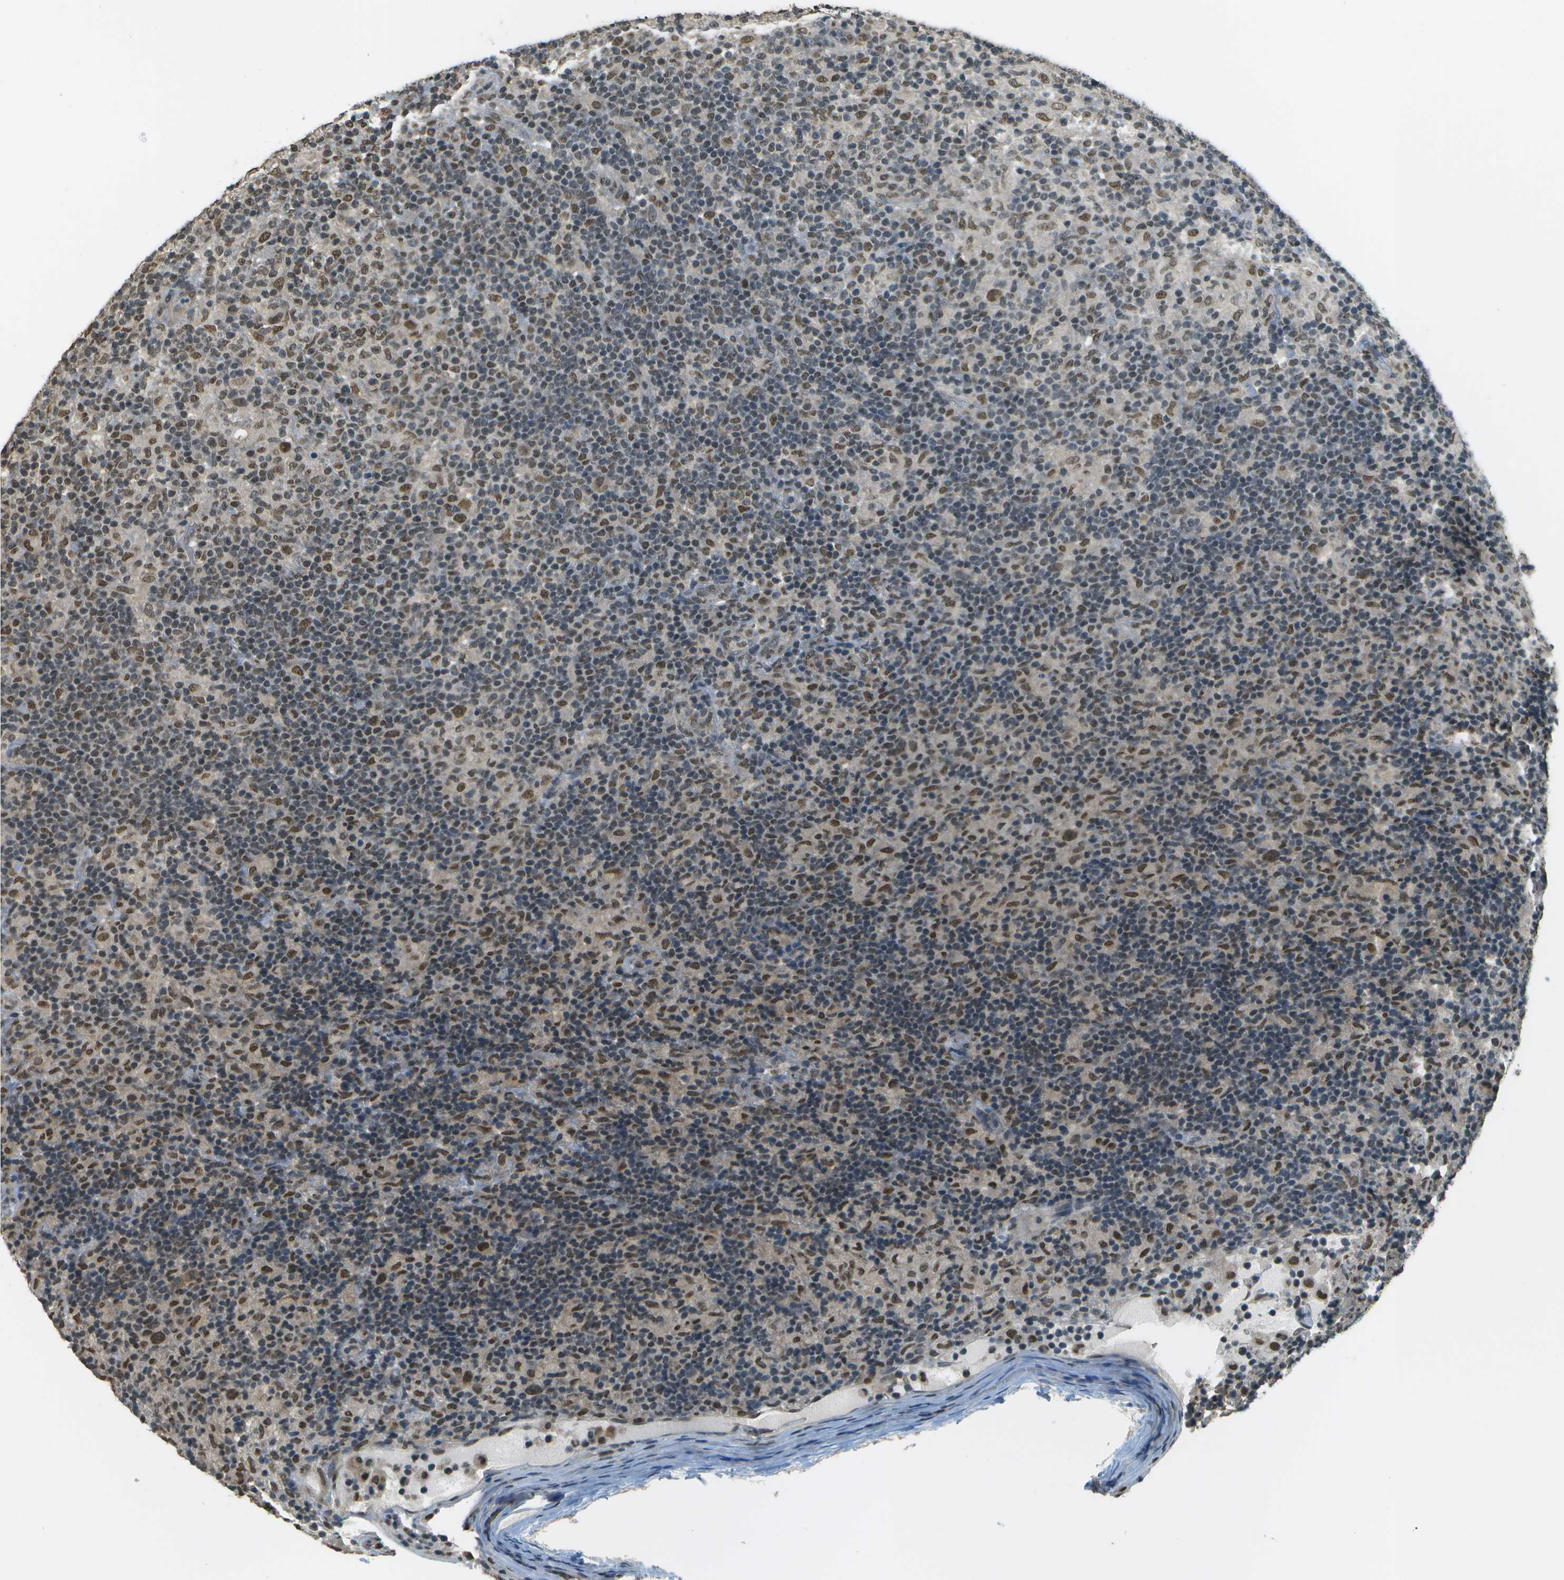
{"staining": {"intensity": "moderate", "quantity": ">75%", "location": "nuclear"}, "tissue": "lymphoma", "cell_type": "Tumor cells", "image_type": "cancer", "snomed": [{"axis": "morphology", "description": "Hodgkin's disease, NOS"}, {"axis": "topography", "description": "Lymph node"}], "caption": "Human lymphoma stained with a protein marker demonstrates moderate staining in tumor cells.", "gene": "ABL2", "patient": {"sex": "male", "age": 70}}